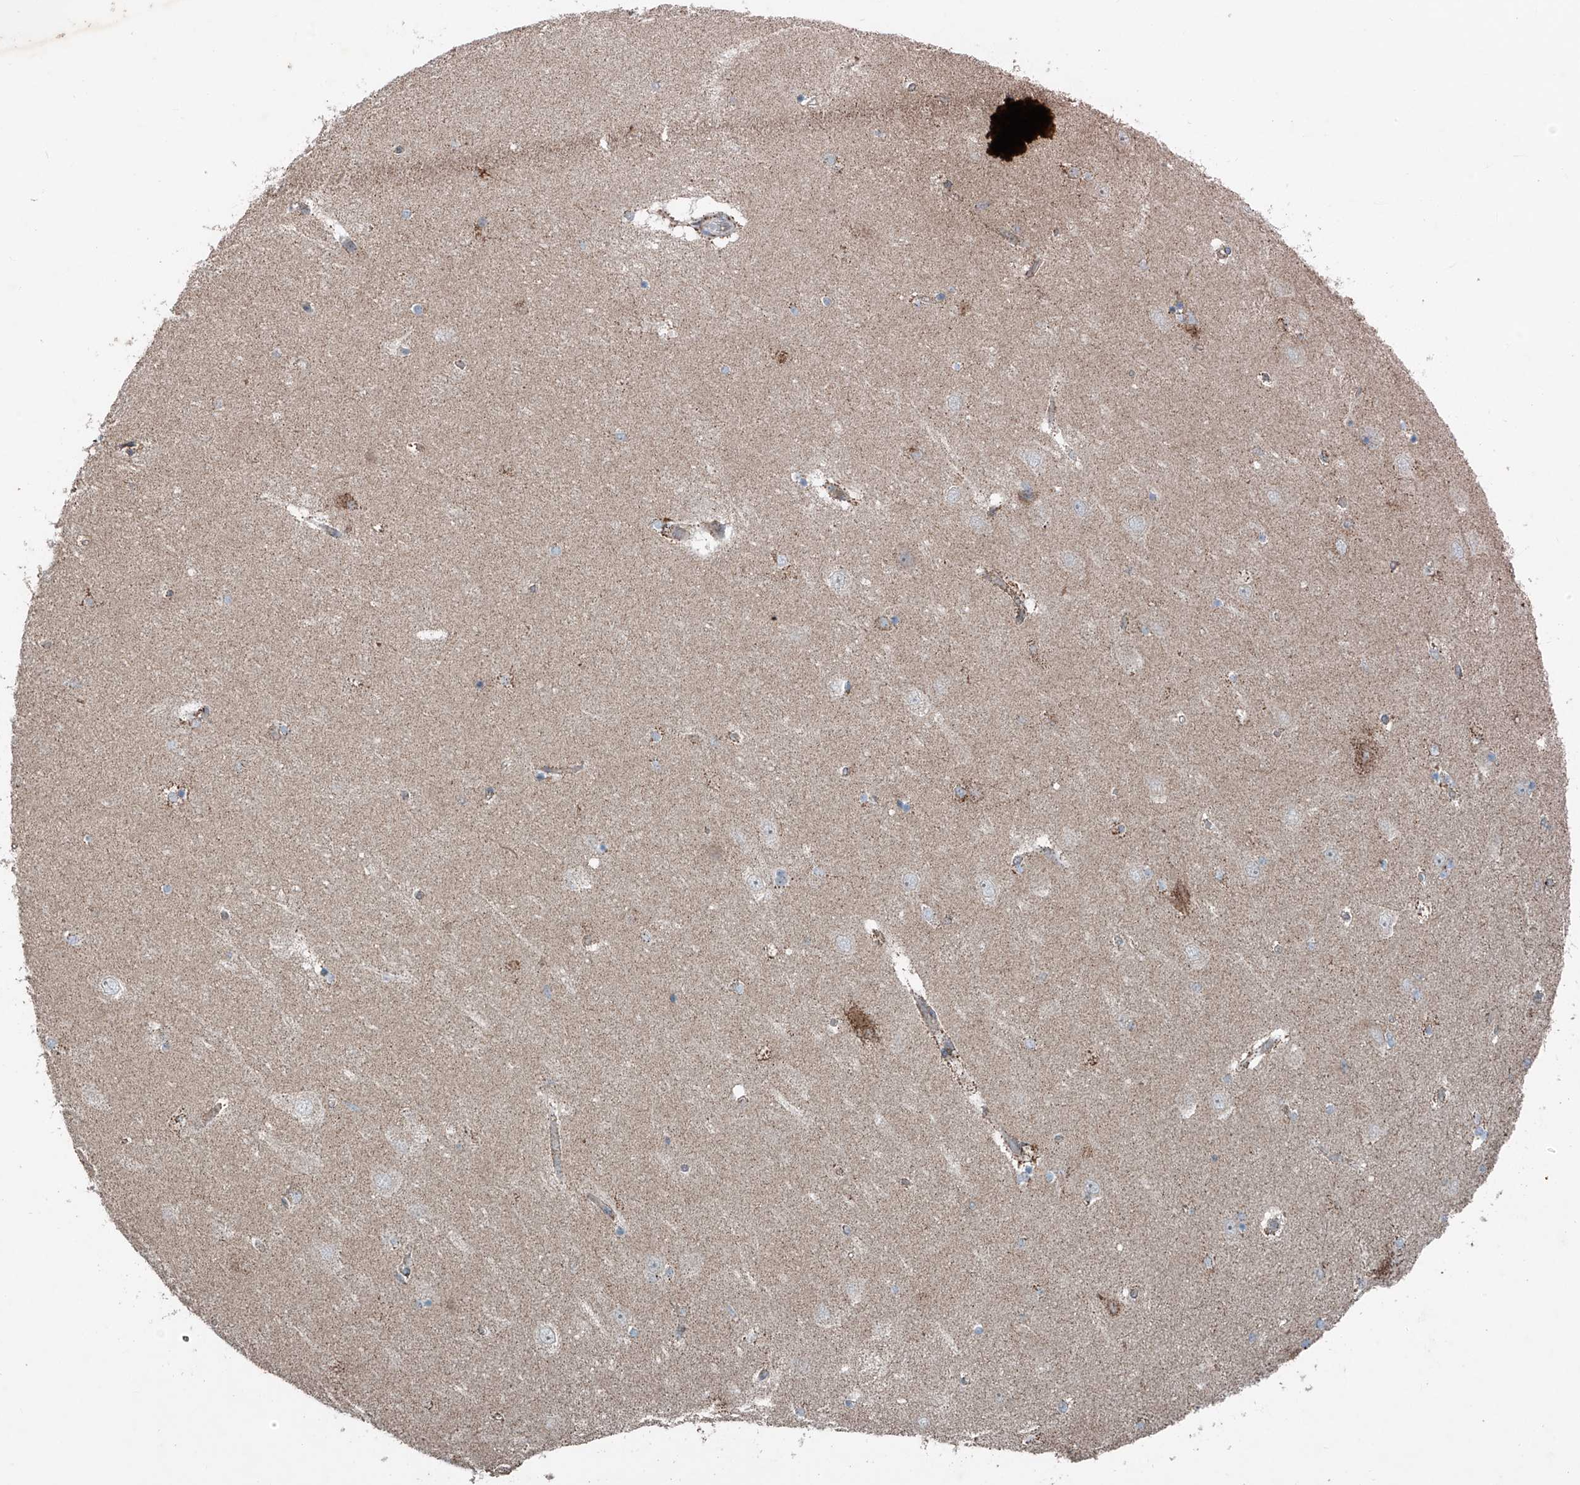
{"staining": {"intensity": "negative", "quantity": "none", "location": "none"}, "tissue": "hippocampus", "cell_type": "Glial cells", "image_type": "normal", "snomed": [{"axis": "morphology", "description": "Normal tissue, NOS"}, {"axis": "topography", "description": "Hippocampus"}], "caption": "Human hippocampus stained for a protein using IHC reveals no staining in glial cells.", "gene": "SAMD3", "patient": {"sex": "female", "age": 54}}